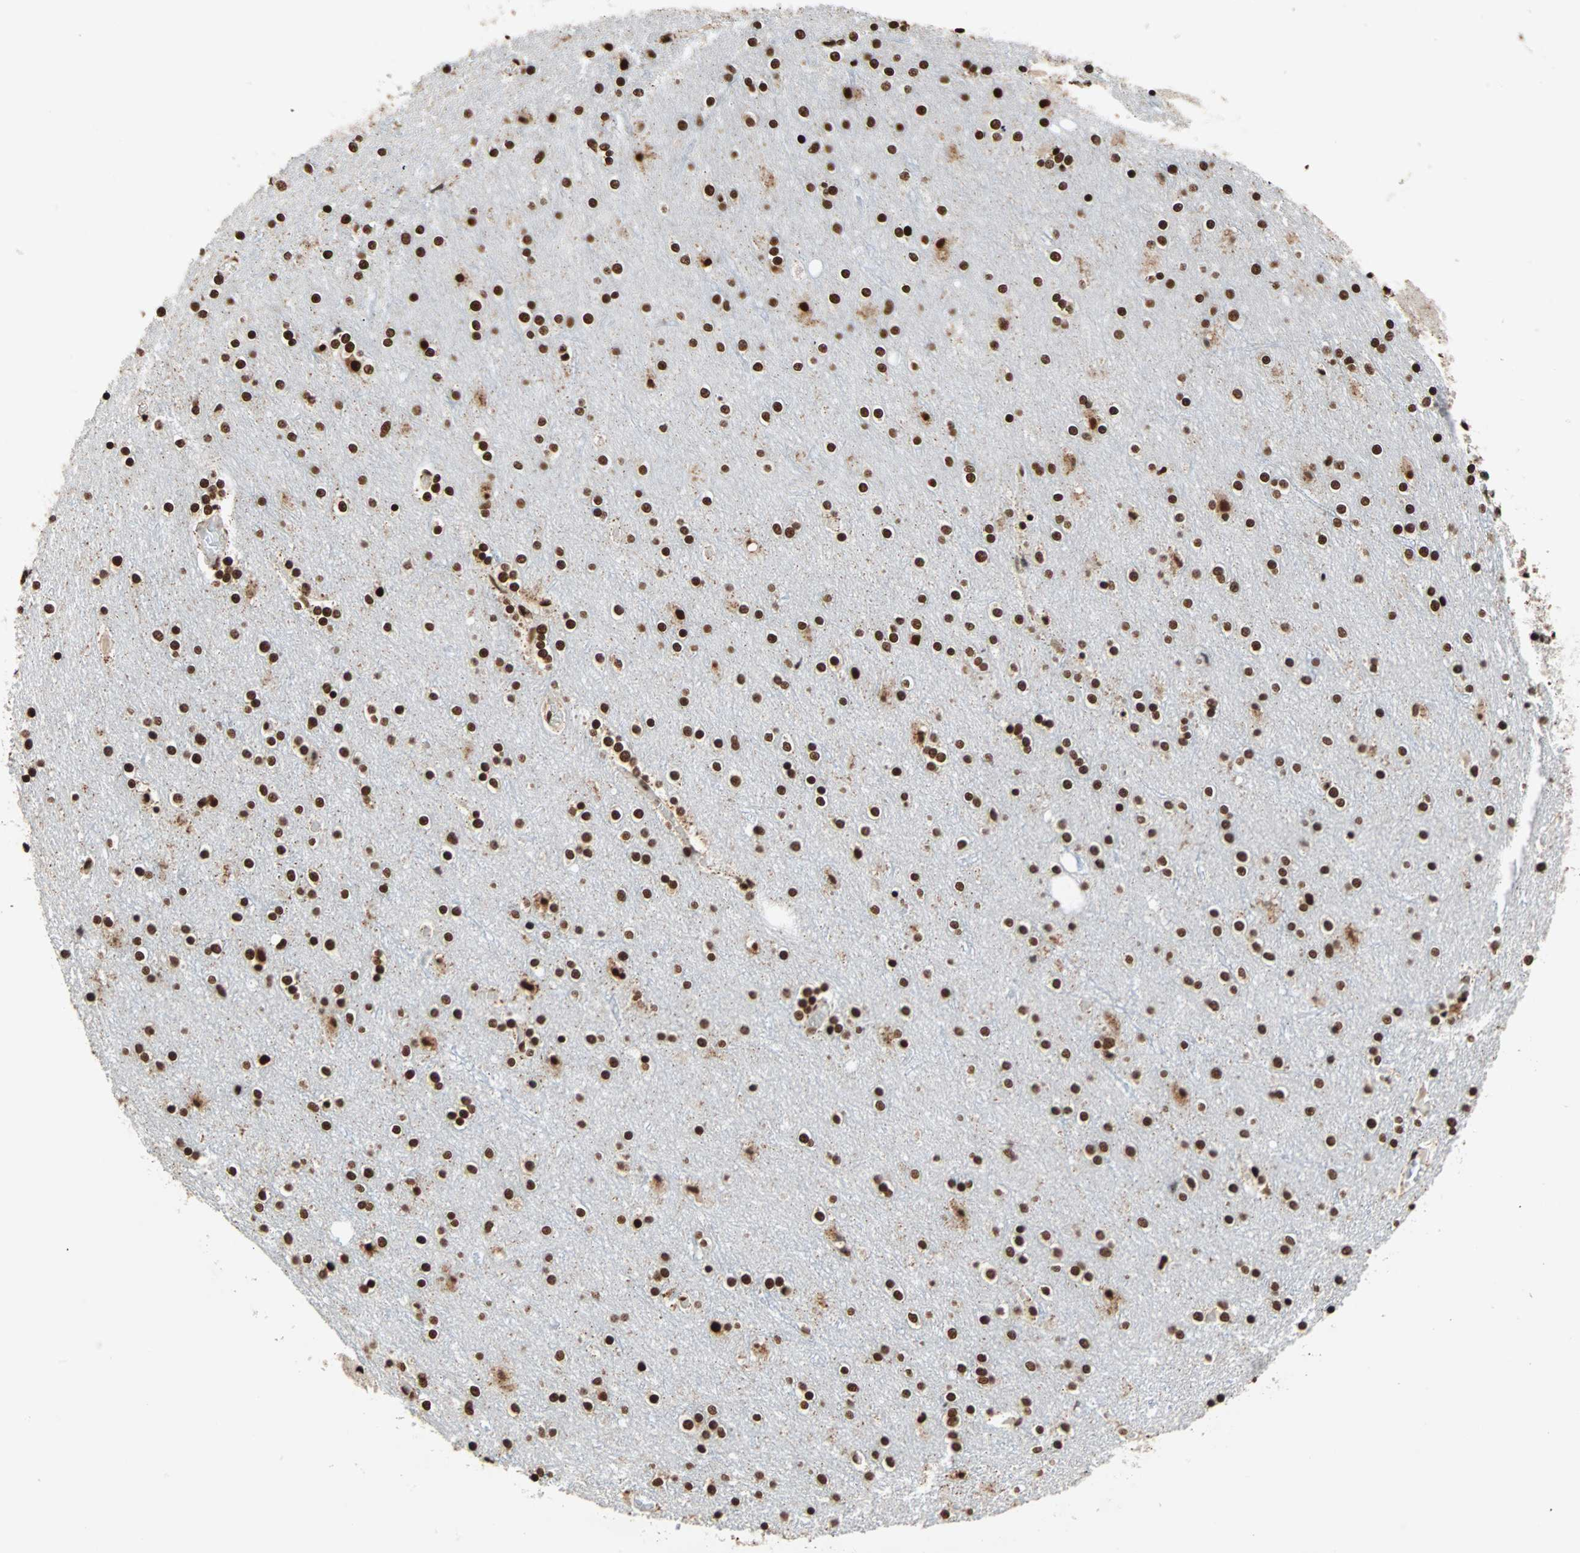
{"staining": {"intensity": "strong", "quantity": ">75%", "location": "nuclear"}, "tissue": "cerebral cortex", "cell_type": "Endothelial cells", "image_type": "normal", "snomed": [{"axis": "morphology", "description": "Normal tissue, NOS"}, {"axis": "topography", "description": "Cerebral cortex"}], "caption": "DAB immunohistochemical staining of normal cerebral cortex exhibits strong nuclear protein positivity in about >75% of endothelial cells.", "gene": "ILF2", "patient": {"sex": "female", "age": 54}}